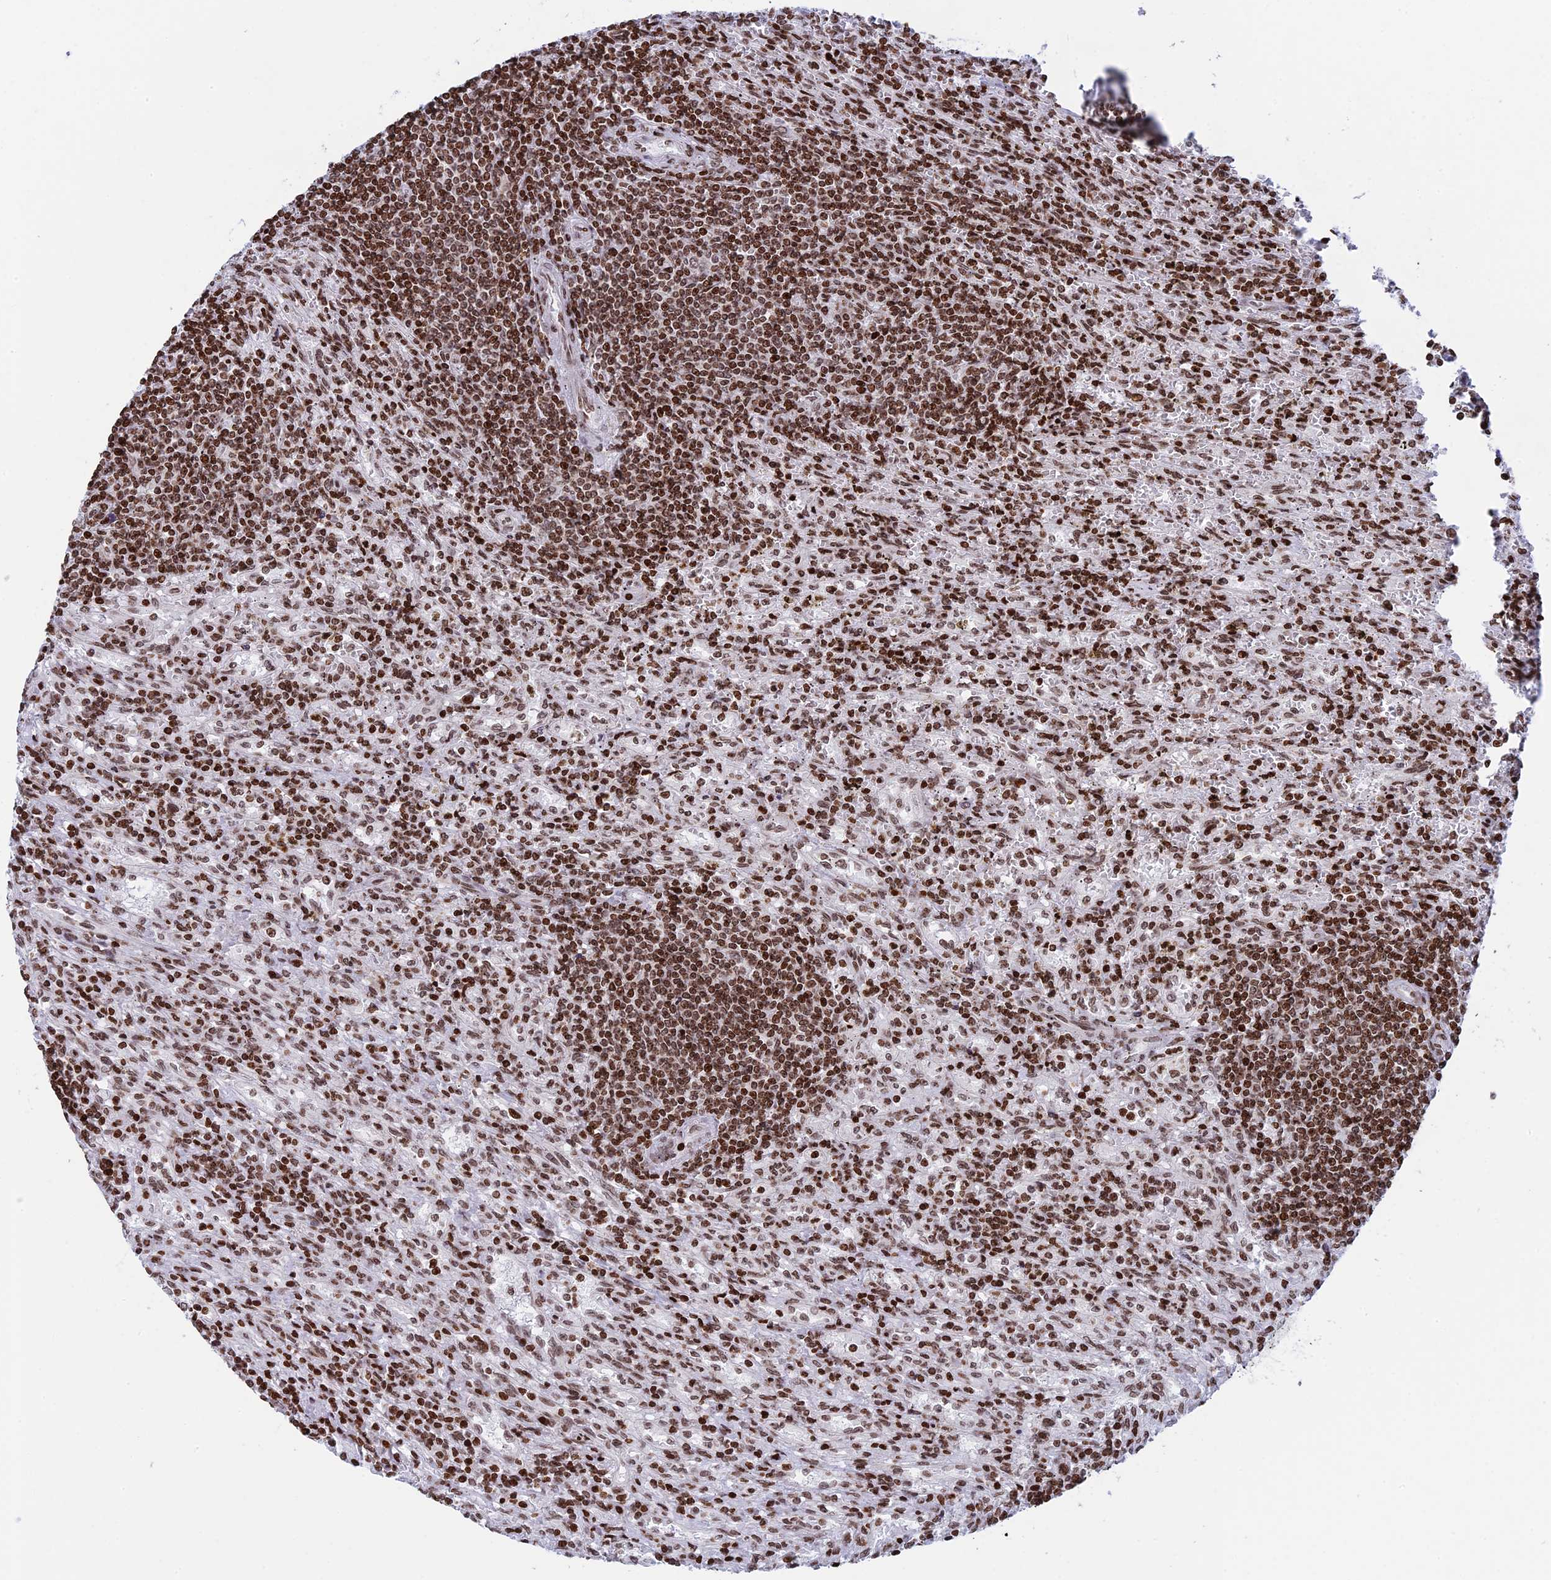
{"staining": {"intensity": "moderate", "quantity": ">75%", "location": "nuclear"}, "tissue": "lymphoma", "cell_type": "Tumor cells", "image_type": "cancer", "snomed": [{"axis": "morphology", "description": "Malignant lymphoma, non-Hodgkin's type, Low grade"}, {"axis": "topography", "description": "Spleen"}], "caption": "Immunohistochemistry (IHC) image of human malignant lymphoma, non-Hodgkin's type (low-grade) stained for a protein (brown), which shows medium levels of moderate nuclear positivity in about >75% of tumor cells.", "gene": "RPAP1", "patient": {"sex": "male", "age": 76}}